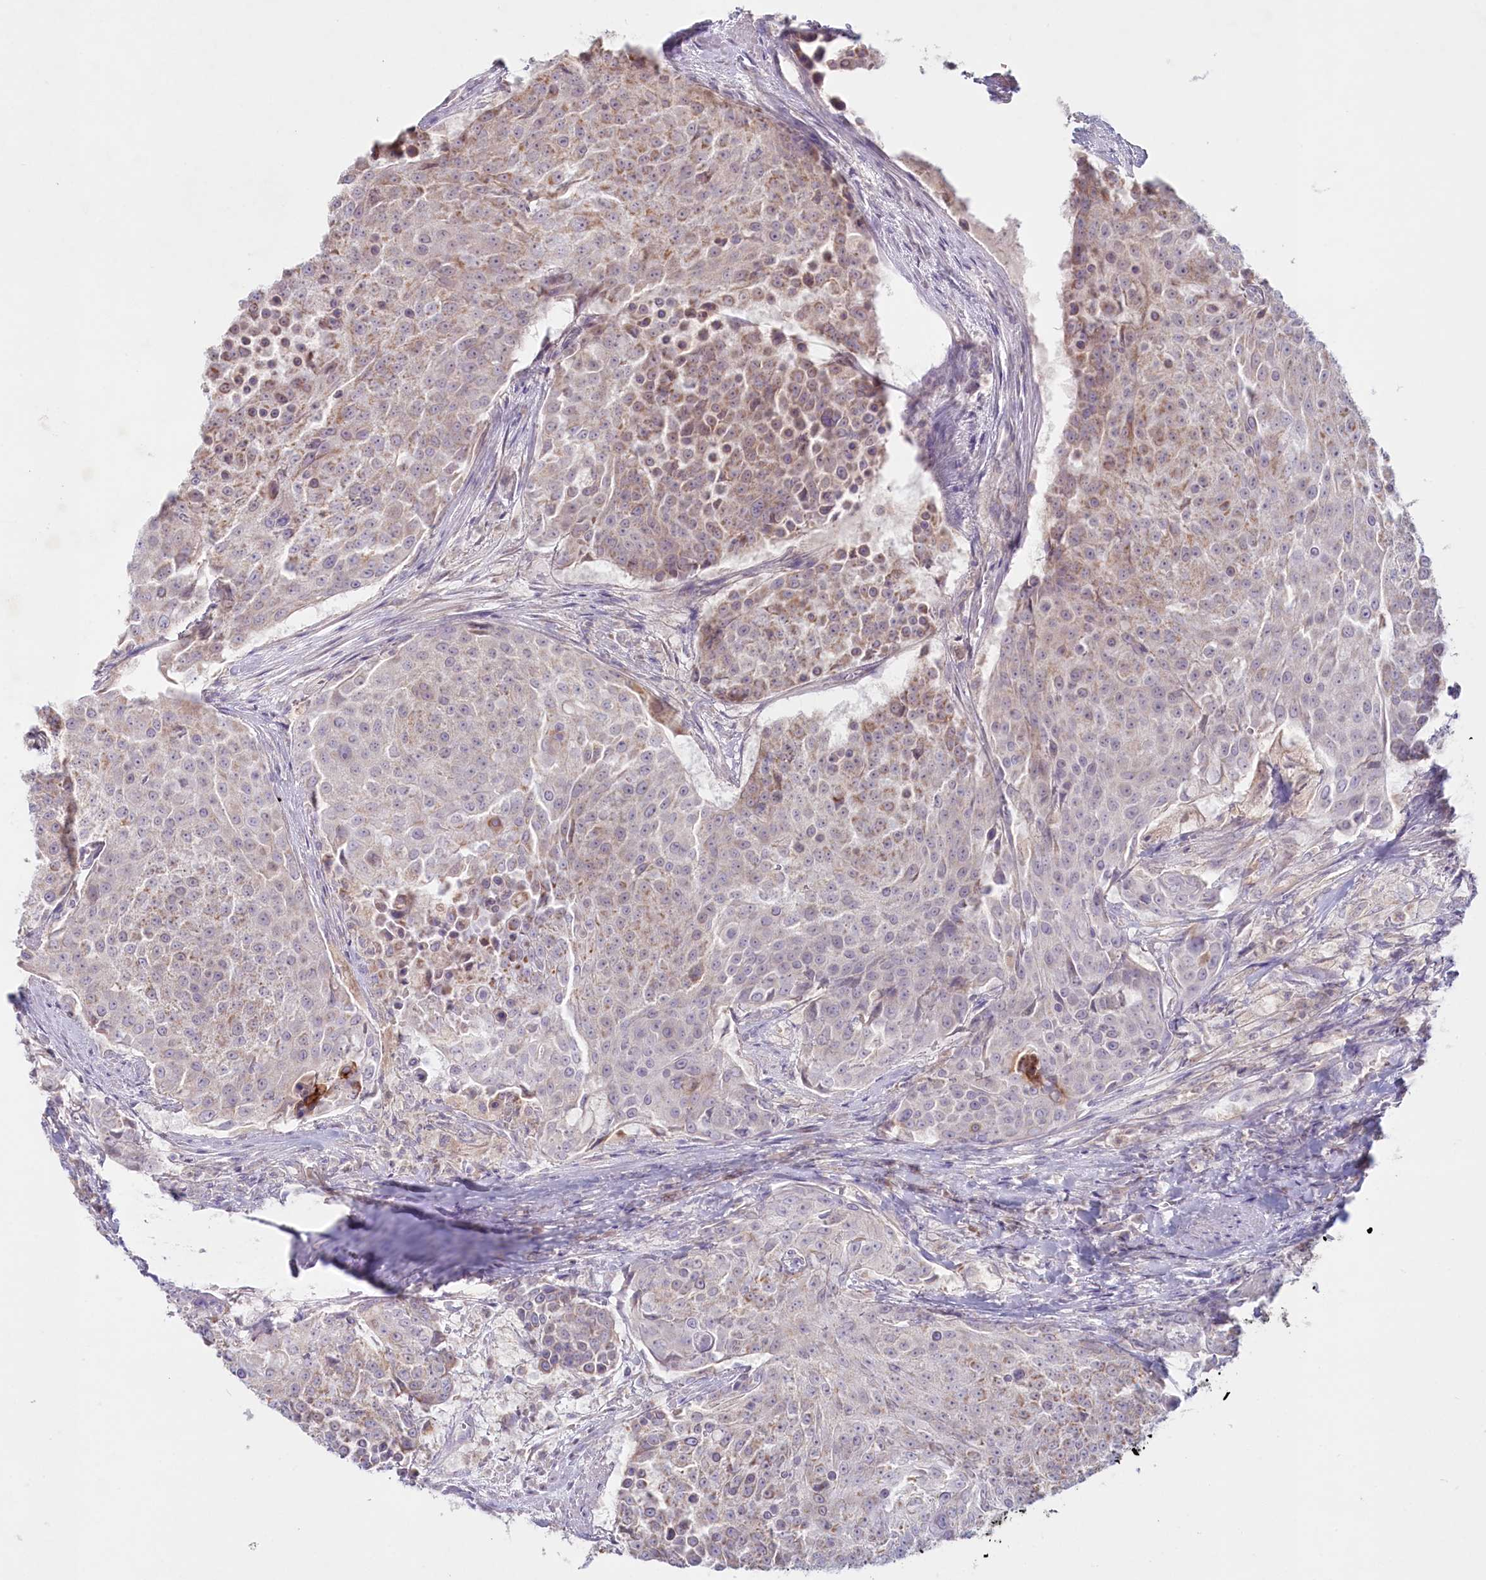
{"staining": {"intensity": "moderate", "quantity": "25%-75%", "location": "cytoplasmic/membranous"}, "tissue": "urothelial cancer", "cell_type": "Tumor cells", "image_type": "cancer", "snomed": [{"axis": "morphology", "description": "Urothelial carcinoma, High grade"}, {"axis": "topography", "description": "Urinary bladder"}], "caption": "This micrograph shows immunohistochemistry staining of human urothelial cancer, with medium moderate cytoplasmic/membranous expression in approximately 25%-75% of tumor cells.", "gene": "PSAPL1", "patient": {"sex": "female", "age": 63}}